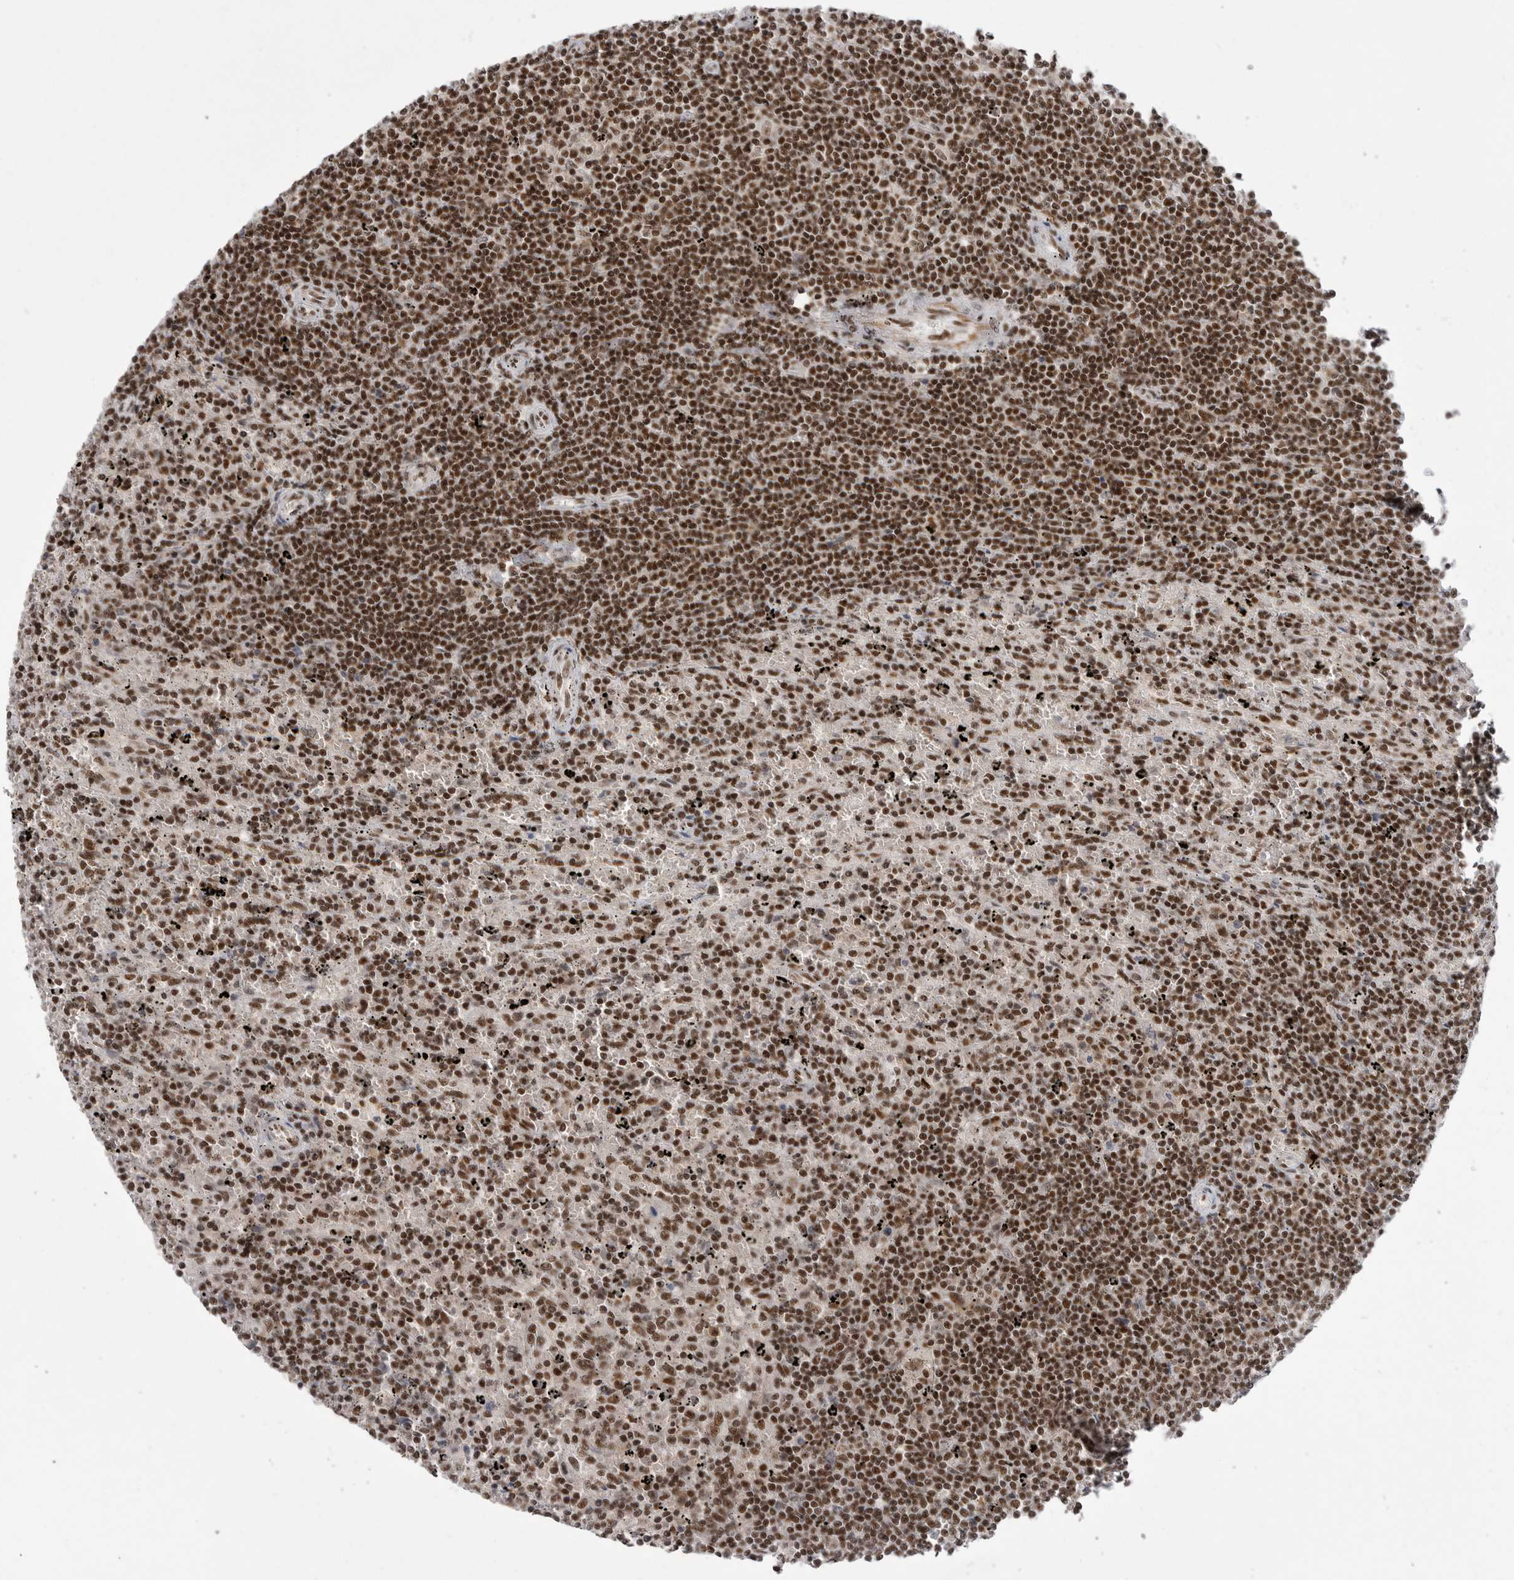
{"staining": {"intensity": "strong", "quantity": ">75%", "location": "nuclear"}, "tissue": "lymphoma", "cell_type": "Tumor cells", "image_type": "cancer", "snomed": [{"axis": "morphology", "description": "Malignant lymphoma, non-Hodgkin's type, Low grade"}, {"axis": "topography", "description": "Spleen"}], "caption": "Immunohistochemical staining of malignant lymphoma, non-Hodgkin's type (low-grade) reveals strong nuclear protein staining in about >75% of tumor cells.", "gene": "PPP1R8", "patient": {"sex": "male", "age": 76}}